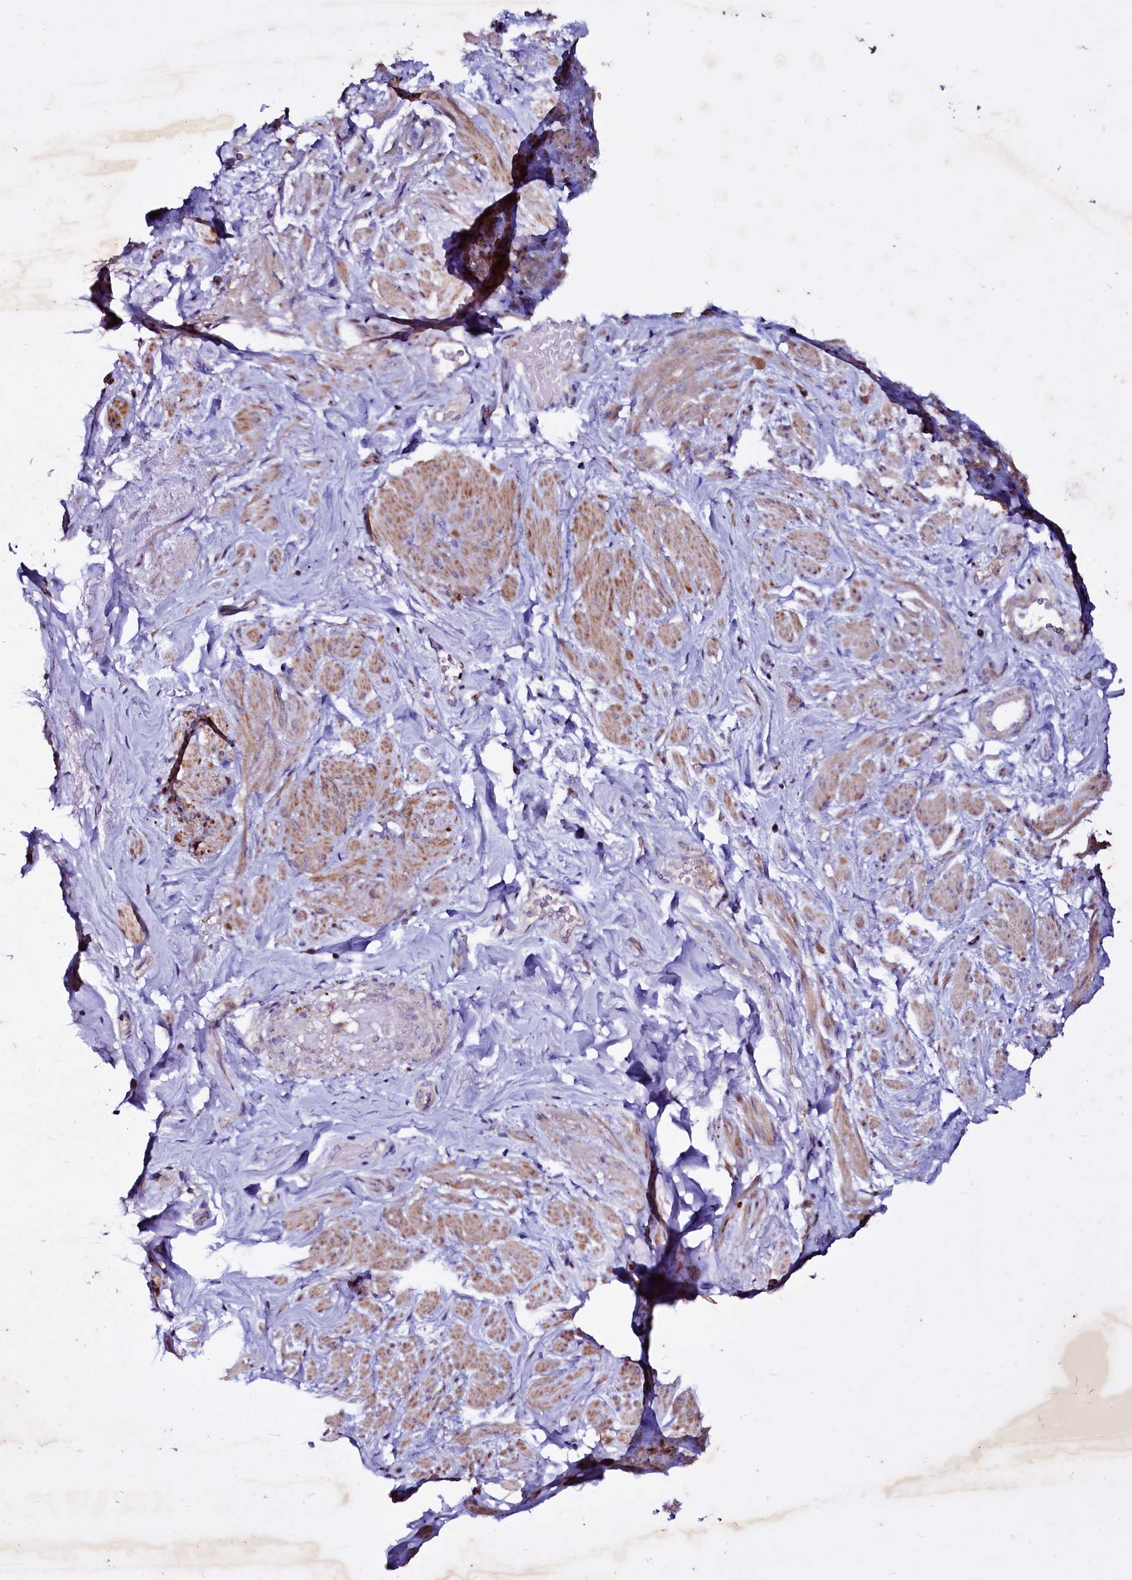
{"staining": {"intensity": "weak", "quantity": "25%-75%", "location": "cytoplasmic/membranous"}, "tissue": "smooth muscle", "cell_type": "Smooth muscle cells", "image_type": "normal", "snomed": [{"axis": "morphology", "description": "Normal tissue, NOS"}, {"axis": "topography", "description": "Smooth muscle"}, {"axis": "topography", "description": "Peripheral nerve tissue"}], "caption": "High-magnification brightfield microscopy of unremarkable smooth muscle stained with DAB (brown) and counterstained with hematoxylin (blue). smooth muscle cells exhibit weak cytoplasmic/membranous positivity is present in approximately25%-75% of cells. (brown staining indicates protein expression, while blue staining denotes nuclei).", "gene": "SELENOT", "patient": {"sex": "male", "age": 69}}